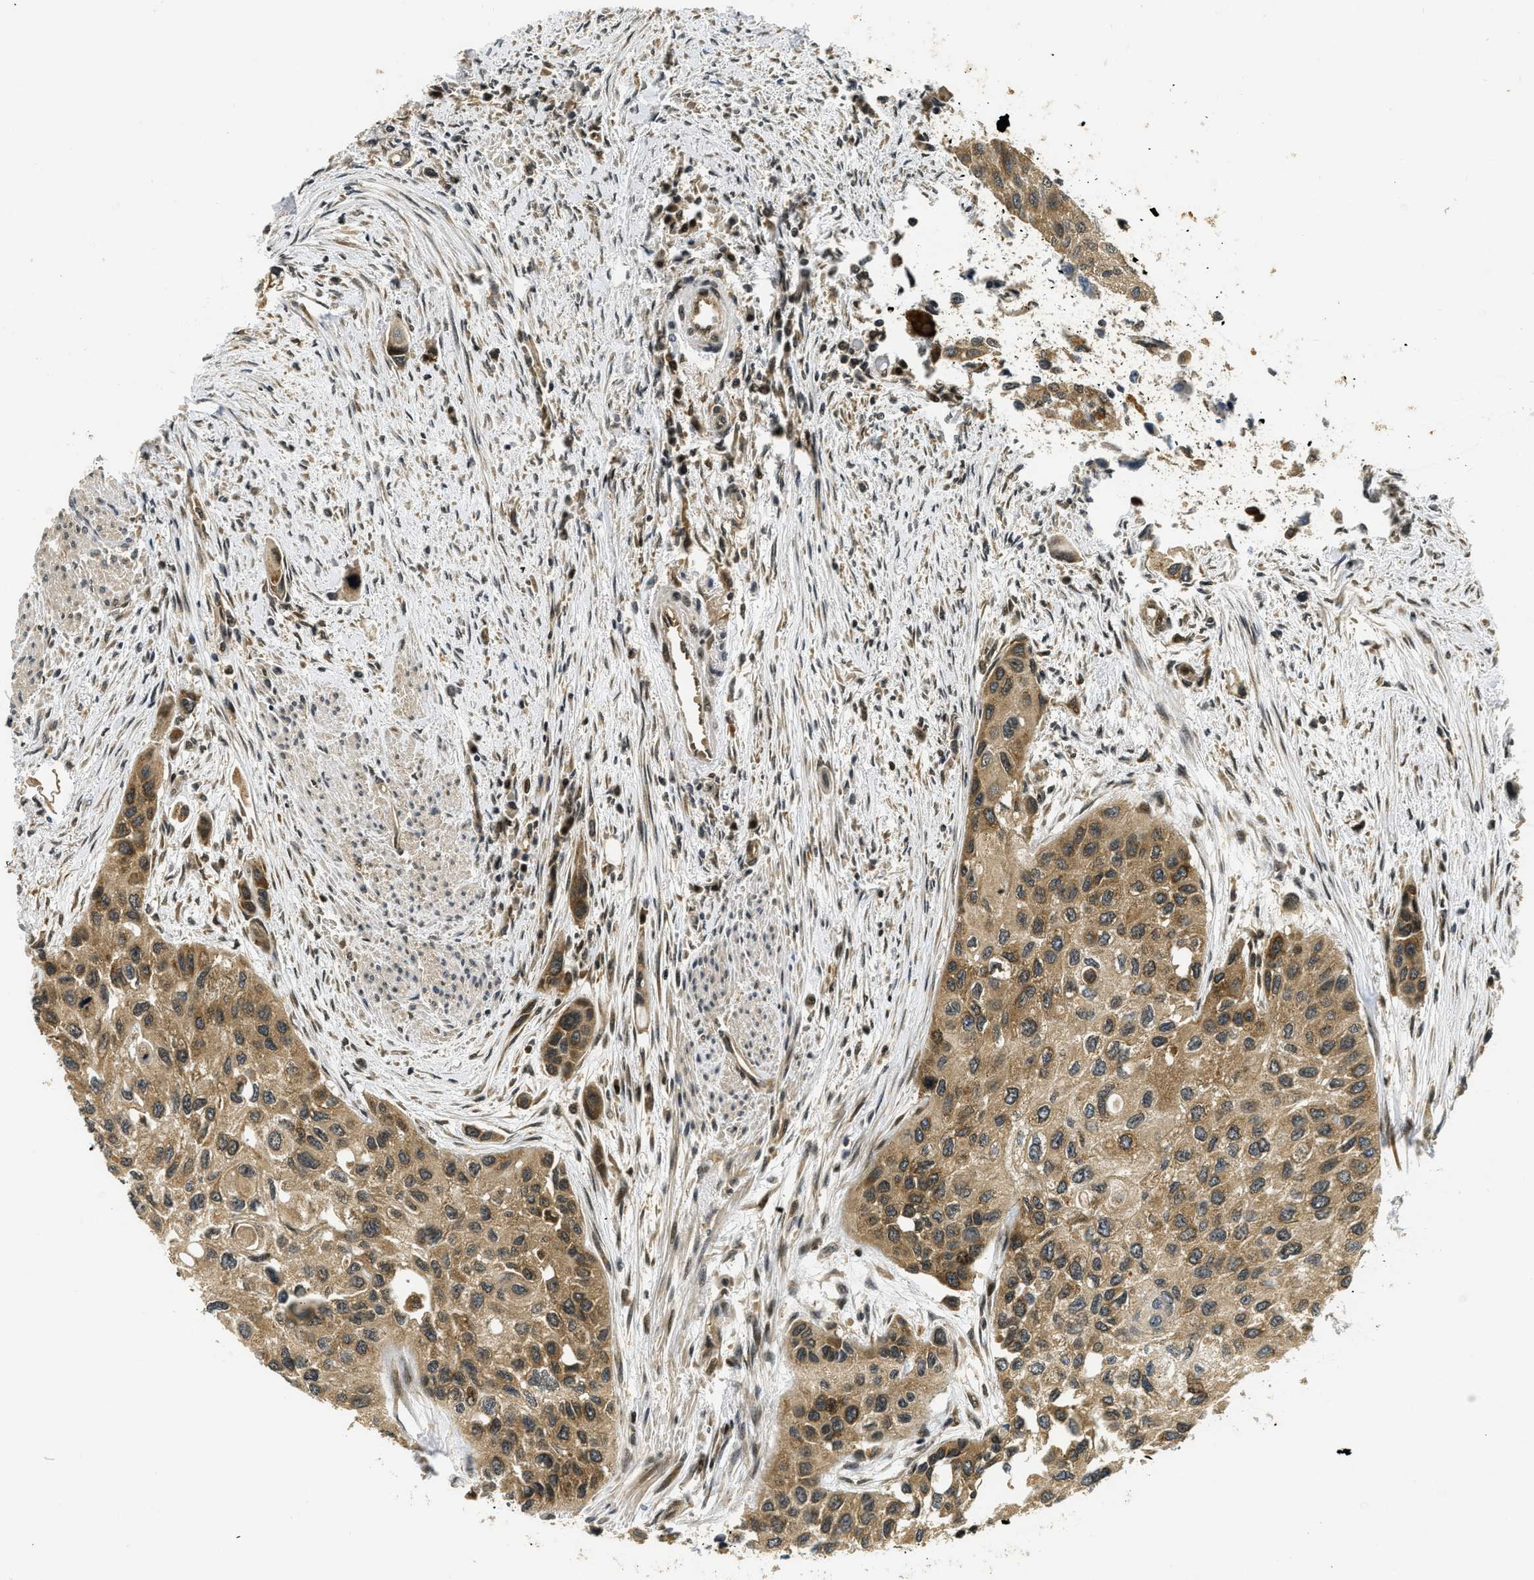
{"staining": {"intensity": "moderate", "quantity": ">75%", "location": "cytoplasmic/membranous"}, "tissue": "urothelial cancer", "cell_type": "Tumor cells", "image_type": "cancer", "snomed": [{"axis": "morphology", "description": "Urothelial carcinoma, High grade"}, {"axis": "topography", "description": "Urinary bladder"}], "caption": "Immunohistochemistry (IHC) micrograph of neoplastic tissue: human urothelial cancer stained using immunohistochemistry (IHC) exhibits medium levels of moderate protein expression localized specifically in the cytoplasmic/membranous of tumor cells, appearing as a cytoplasmic/membranous brown color.", "gene": "ADSL", "patient": {"sex": "female", "age": 56}}